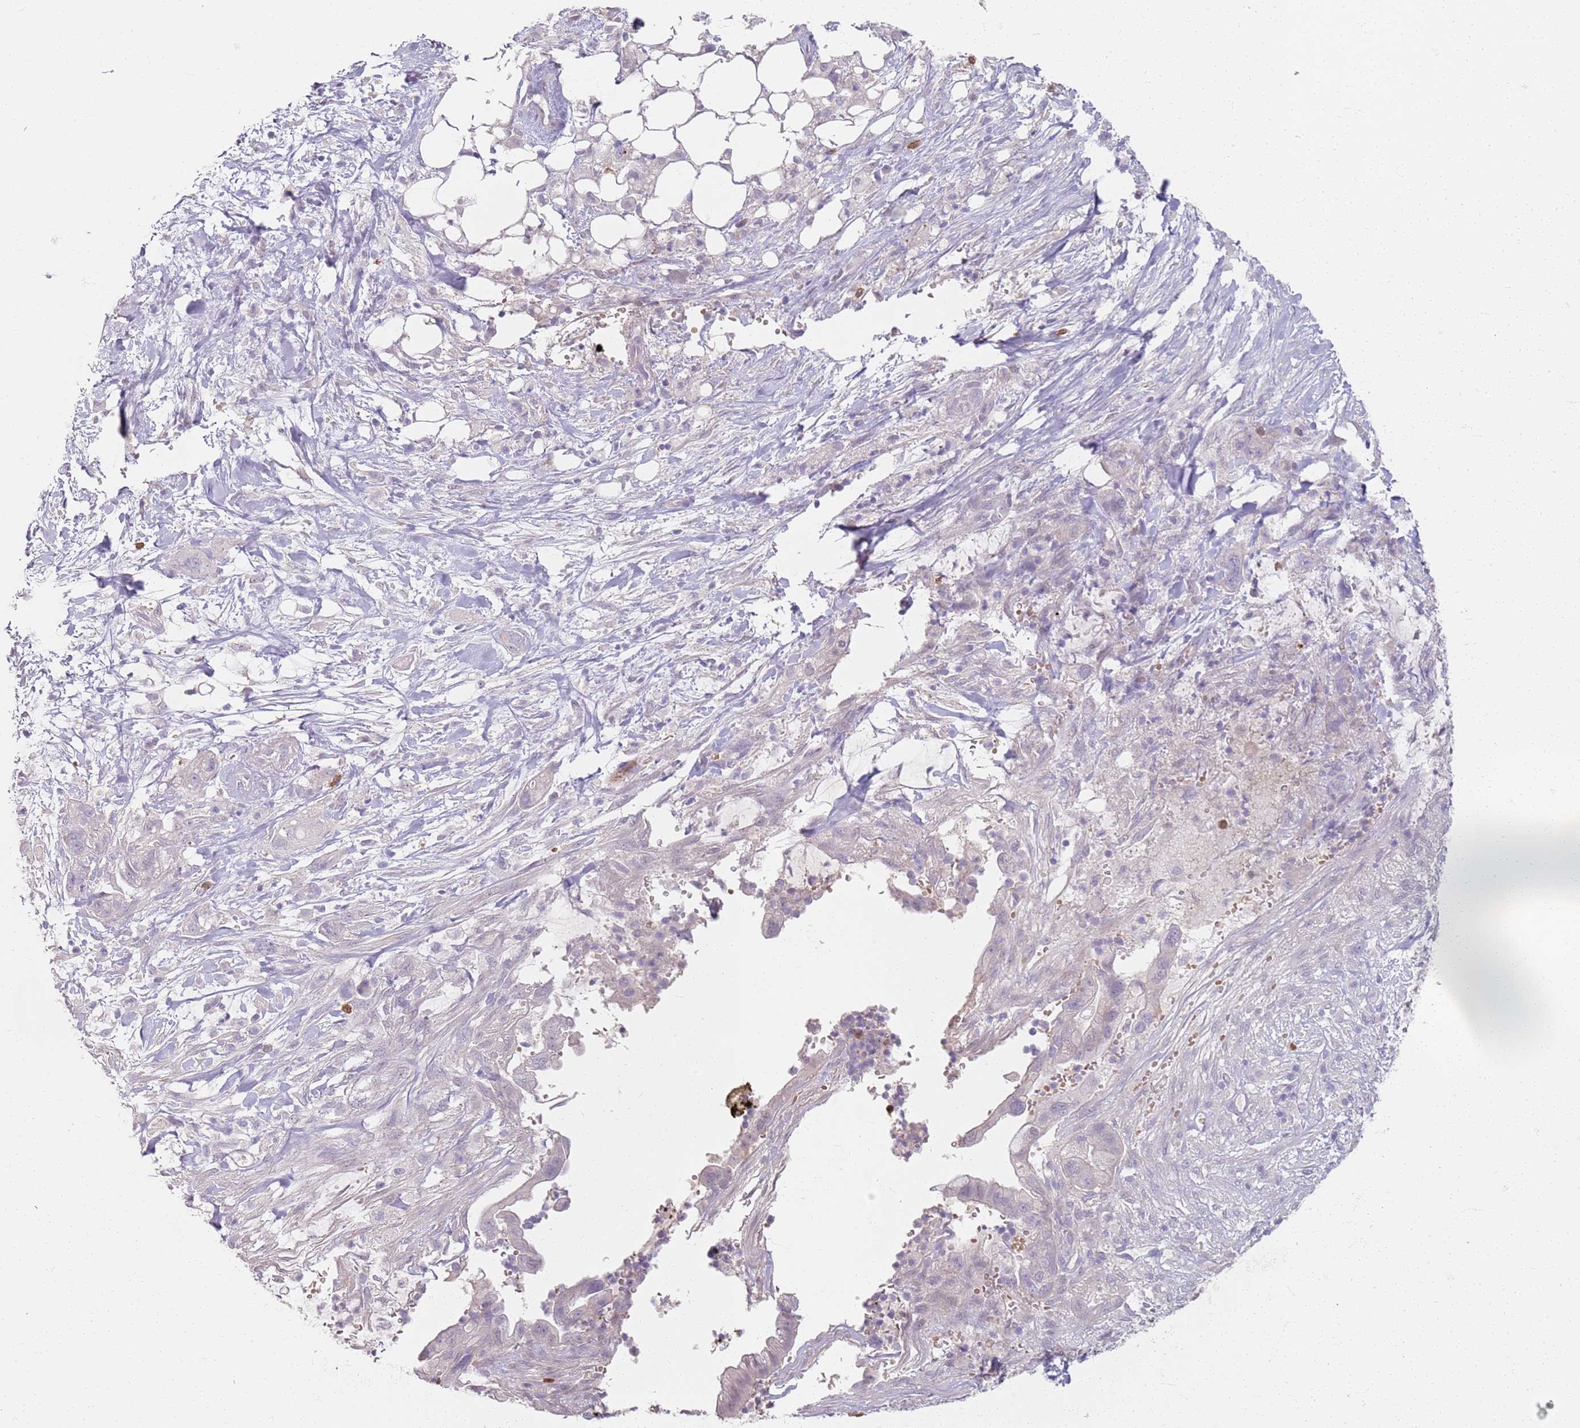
{"staining": {"intensity": "negative", "quantity": "none", "location": "none"}, "tissue": "pancreatic cancer", "cell_type": "Tumor cells", "image_type": "cancer", "snomed": [{"axis": "morphology", "description": "Adenocarcinoma, NOS"}, {"axis": "topography", "description": "Pancreas"}], "caption": "Protein analysis of pancreatic adenocarcinoma demonstrates no significant staining in tumor cells.", "gene": "CD40LG", "patient": {"sex": "male", "age": 44}}